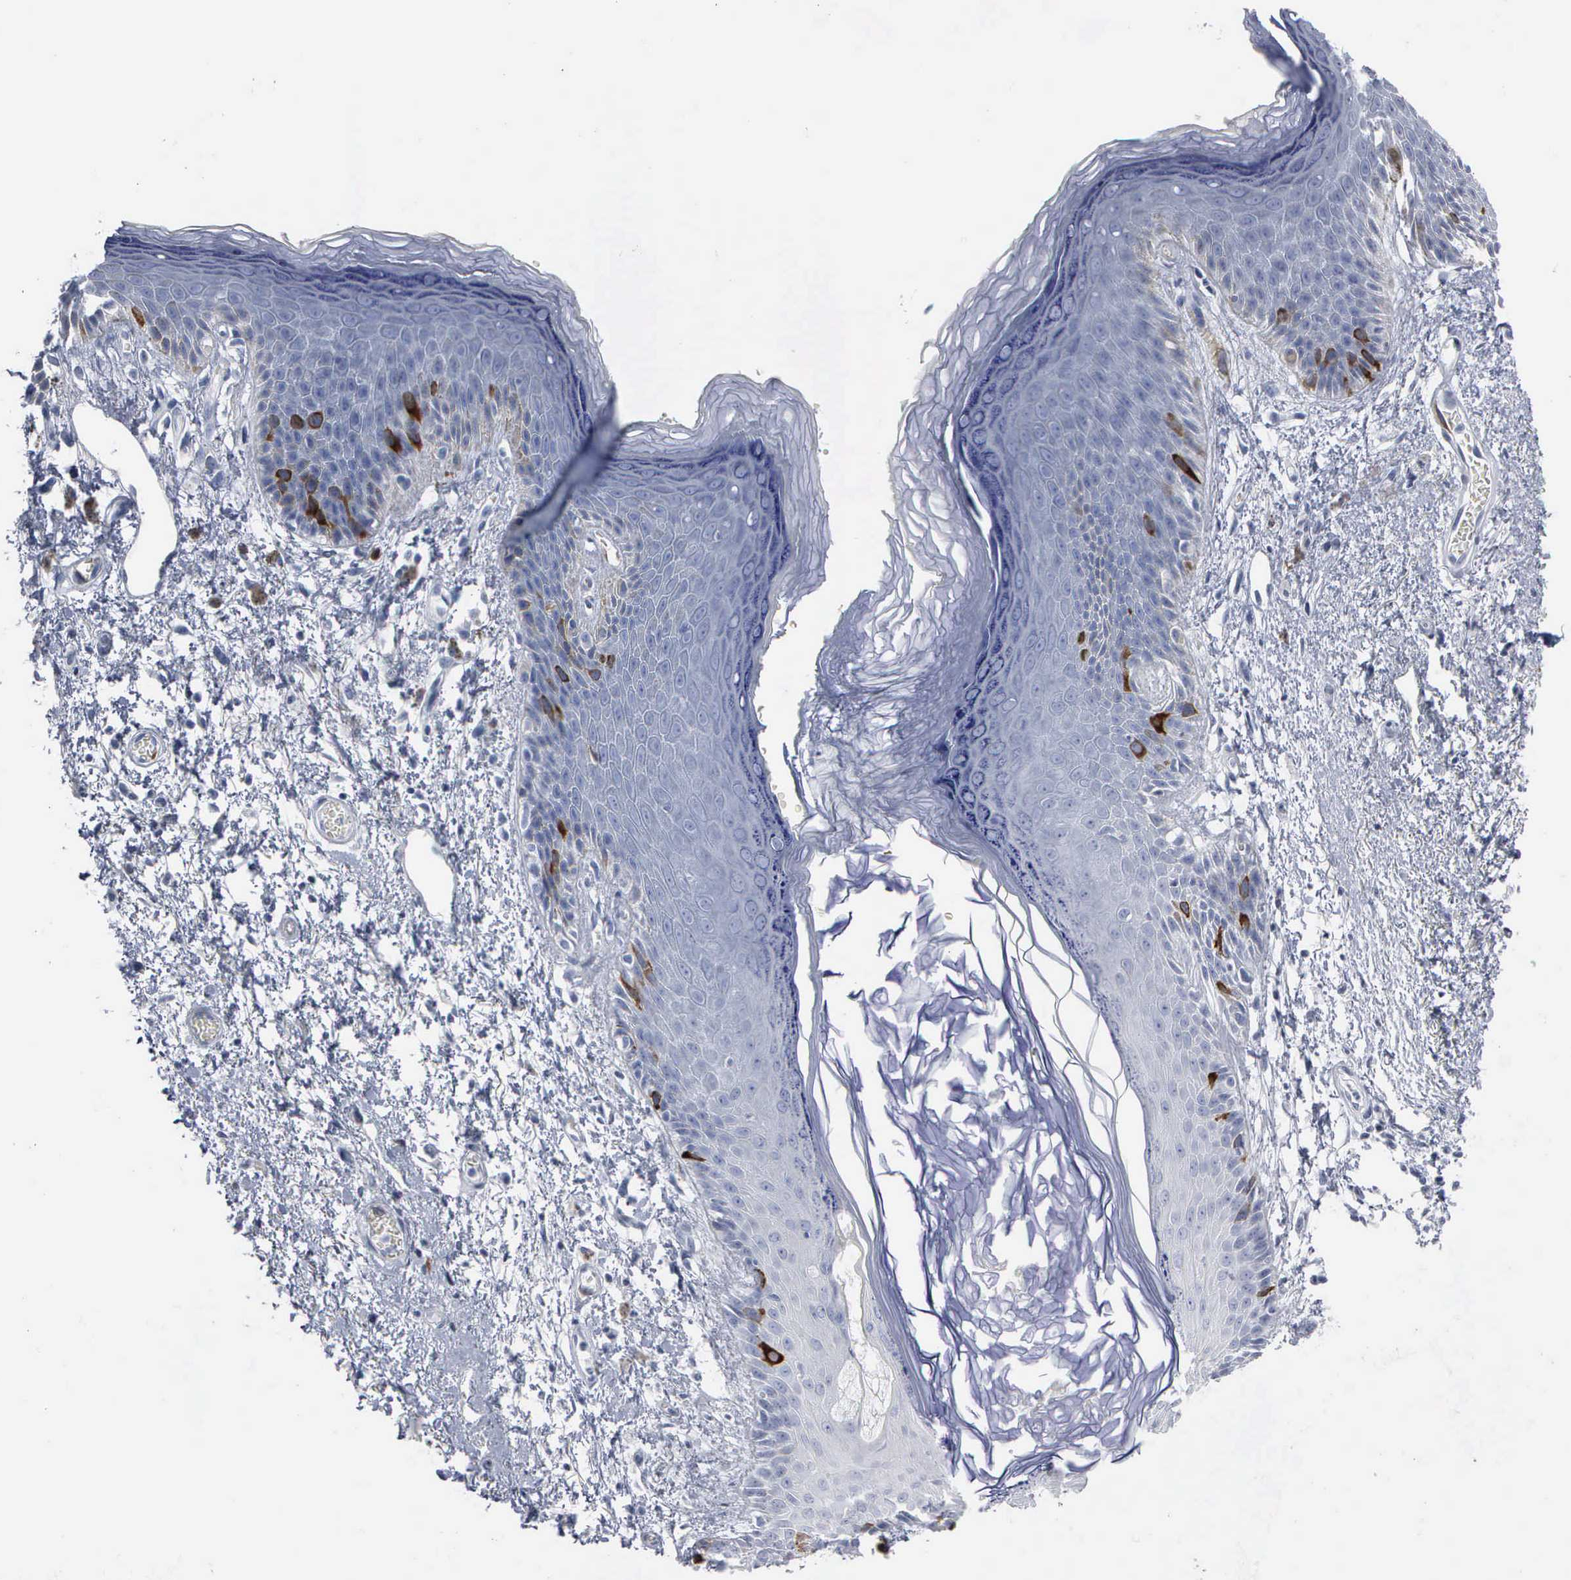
{"staining": {"intensity": "moderate", "quantity": "<25%", "location": "cytoplasmic/membranous"}, "tissue": "skin", "cell_type": "Epidermal cells", "image_type": "normal", "snomed": [{"axis": "morphology", "description": "Normal tissue, NOS"}, {"axis": "topography", "description": "Anal"}, {"axis": "topography", "description": "Peripheral nerve tissue"}], "caption": "Protein staining reveals moderate cytoplasmic/membranous positivity in approximately <25% of epidermal cells in normal skin. (Stains: DAB in brown, nuclei in blue, Microscopy: brightfield microscopy at high magnification).", "gene": "CCNB1", "patient": {"sex": "female", "age": 46}}